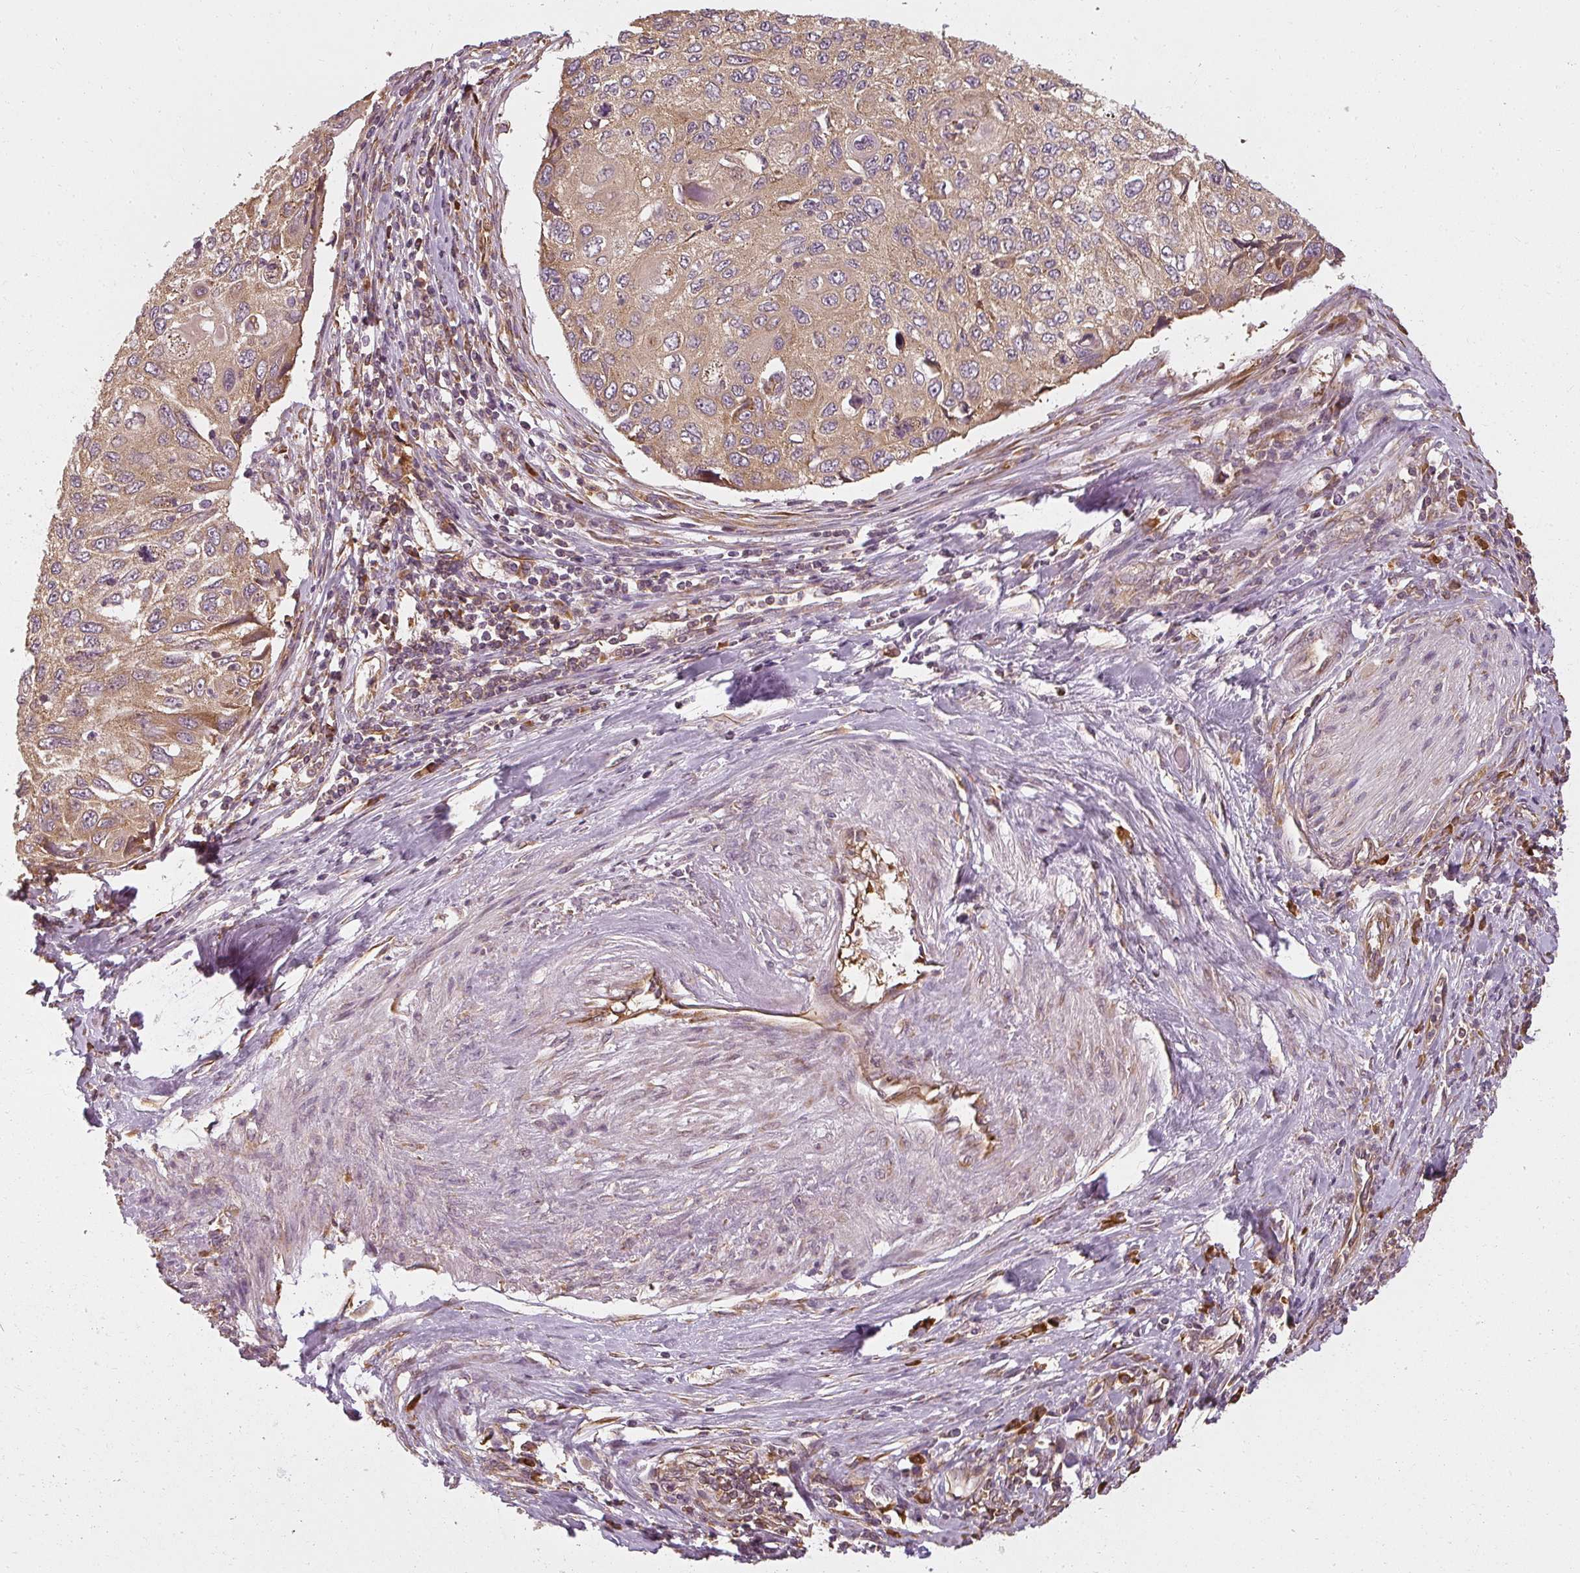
{"staining": {"intensity": "moderate", "quantity": ">75%", "location": "cytoplasmic/membranous"}, "tissue": "cervical cancer", "cell_type": "Tumor cells", "image_type": "cancer", "snomed": [{"axis": "morphology", "description": "Squamous cell carcinoma, NOS"}, {"axis": "topography", "description": "Cervix"}], "caption": "DAB (3,3'-diaminobenzidine) immunohistochemical staining of cervical squamous cell carcinoma demonstrates moderate cytoplasmic/membranous protein expression in approximately >75% of tumor cells.", "gene": "RPL24", "patient": {"sex": "female", "age": 70}}